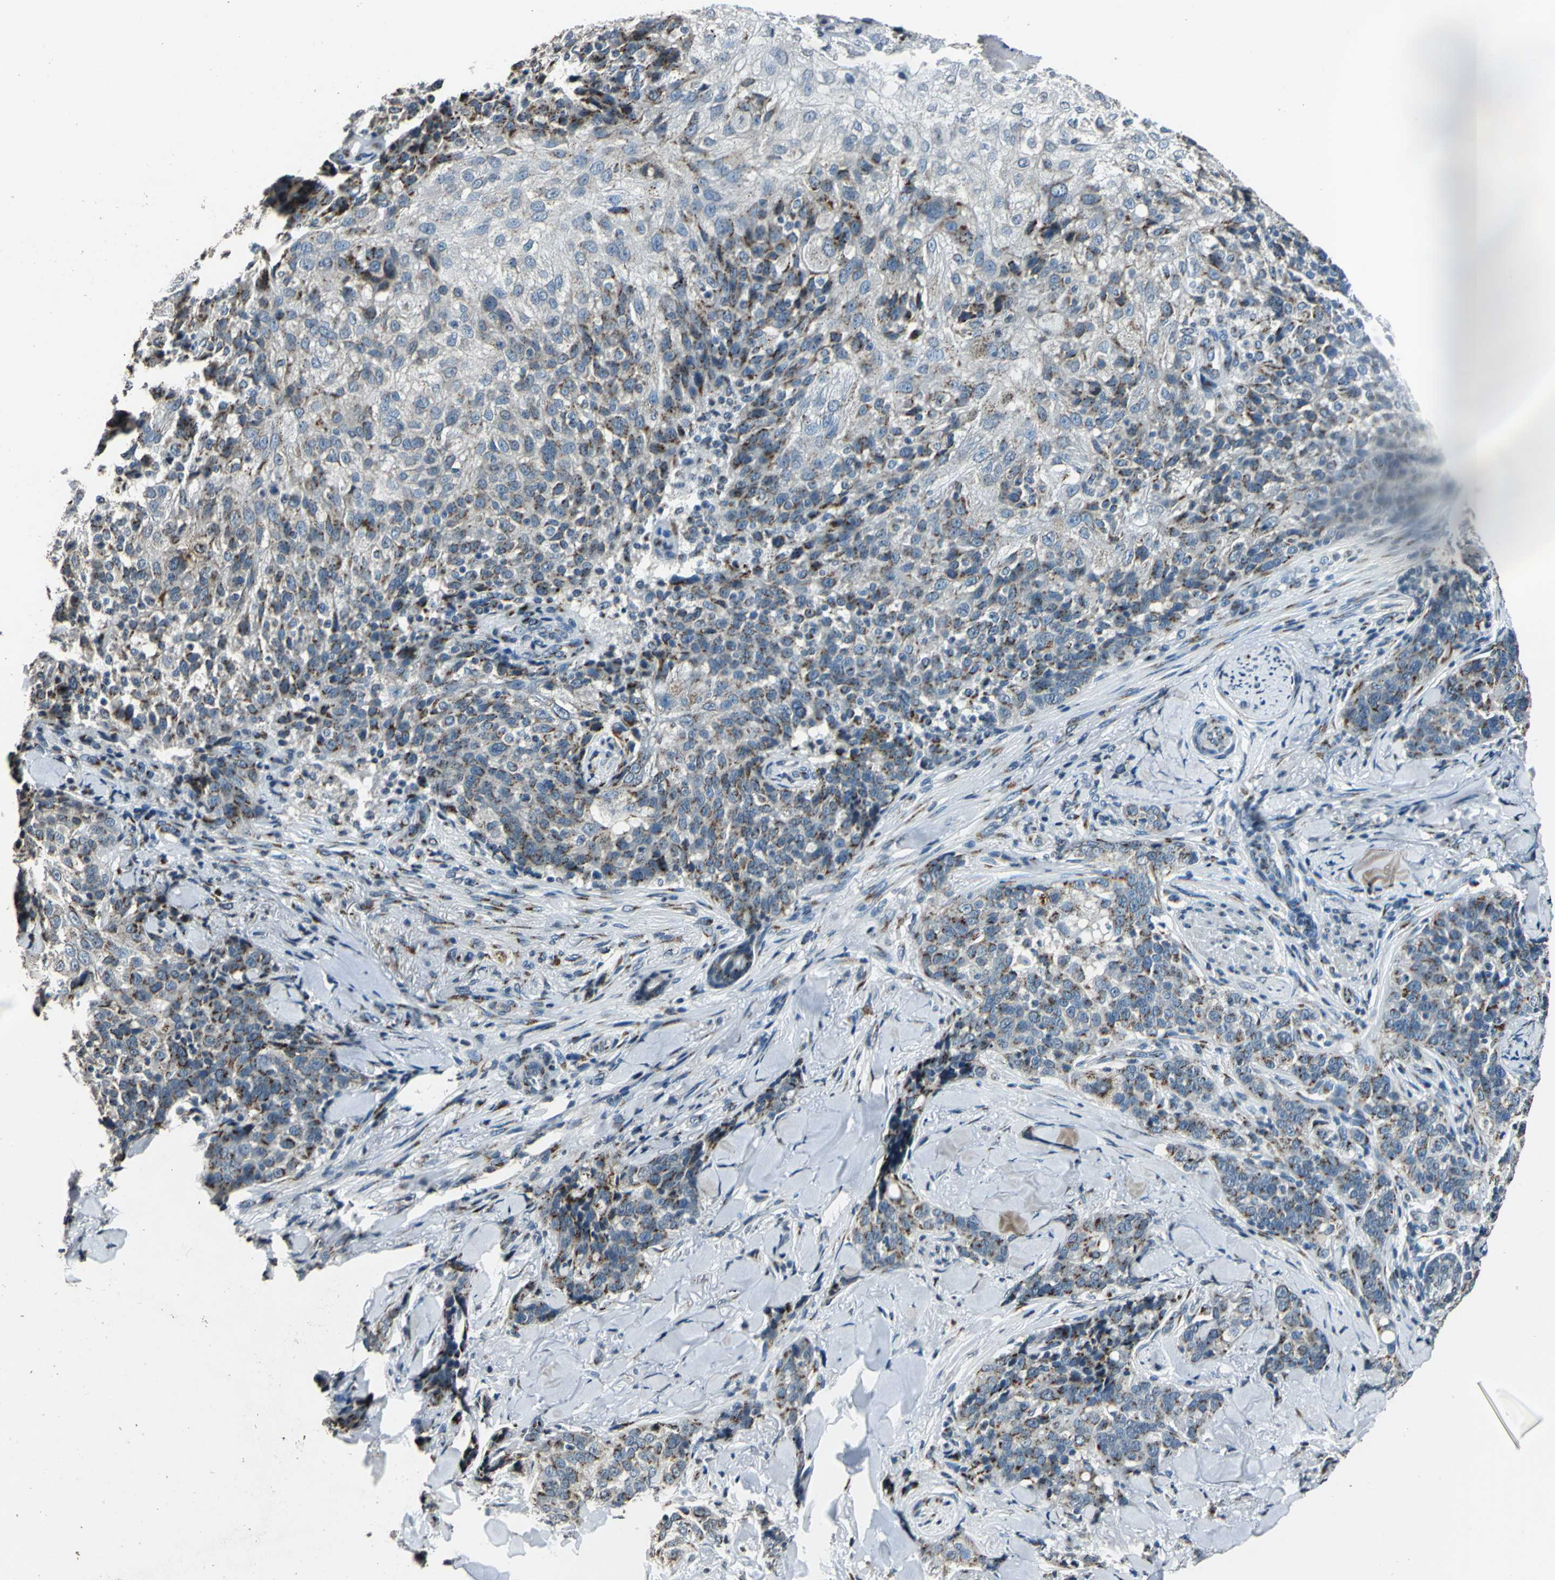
{"staining": {"intensity": "moderate", "quantity": "25%-75%", "location": "cytoplasmic/membranous"}, "tissue": "skin cancer", "cell_type": "Tumor cells", "image_type": "cancer", "snomed": [{"axis": "morphology", "description": "Normal tissue, NOS"}, {"axis": "morphology", "description": "Squamous cell carcinoma, NOS"}, {"axis": "topography", "description": "Skin"}], "caption": "Immunohistochemical staining of skin cancer reveals moderate cytoplasmic/membranous protein expression in approximately 25%-75% of tumor cells. (IHC, brightfield microscopy, high magnification).", "gene": "TMEM115", "patient": {"sex": "female", "age": 83}}